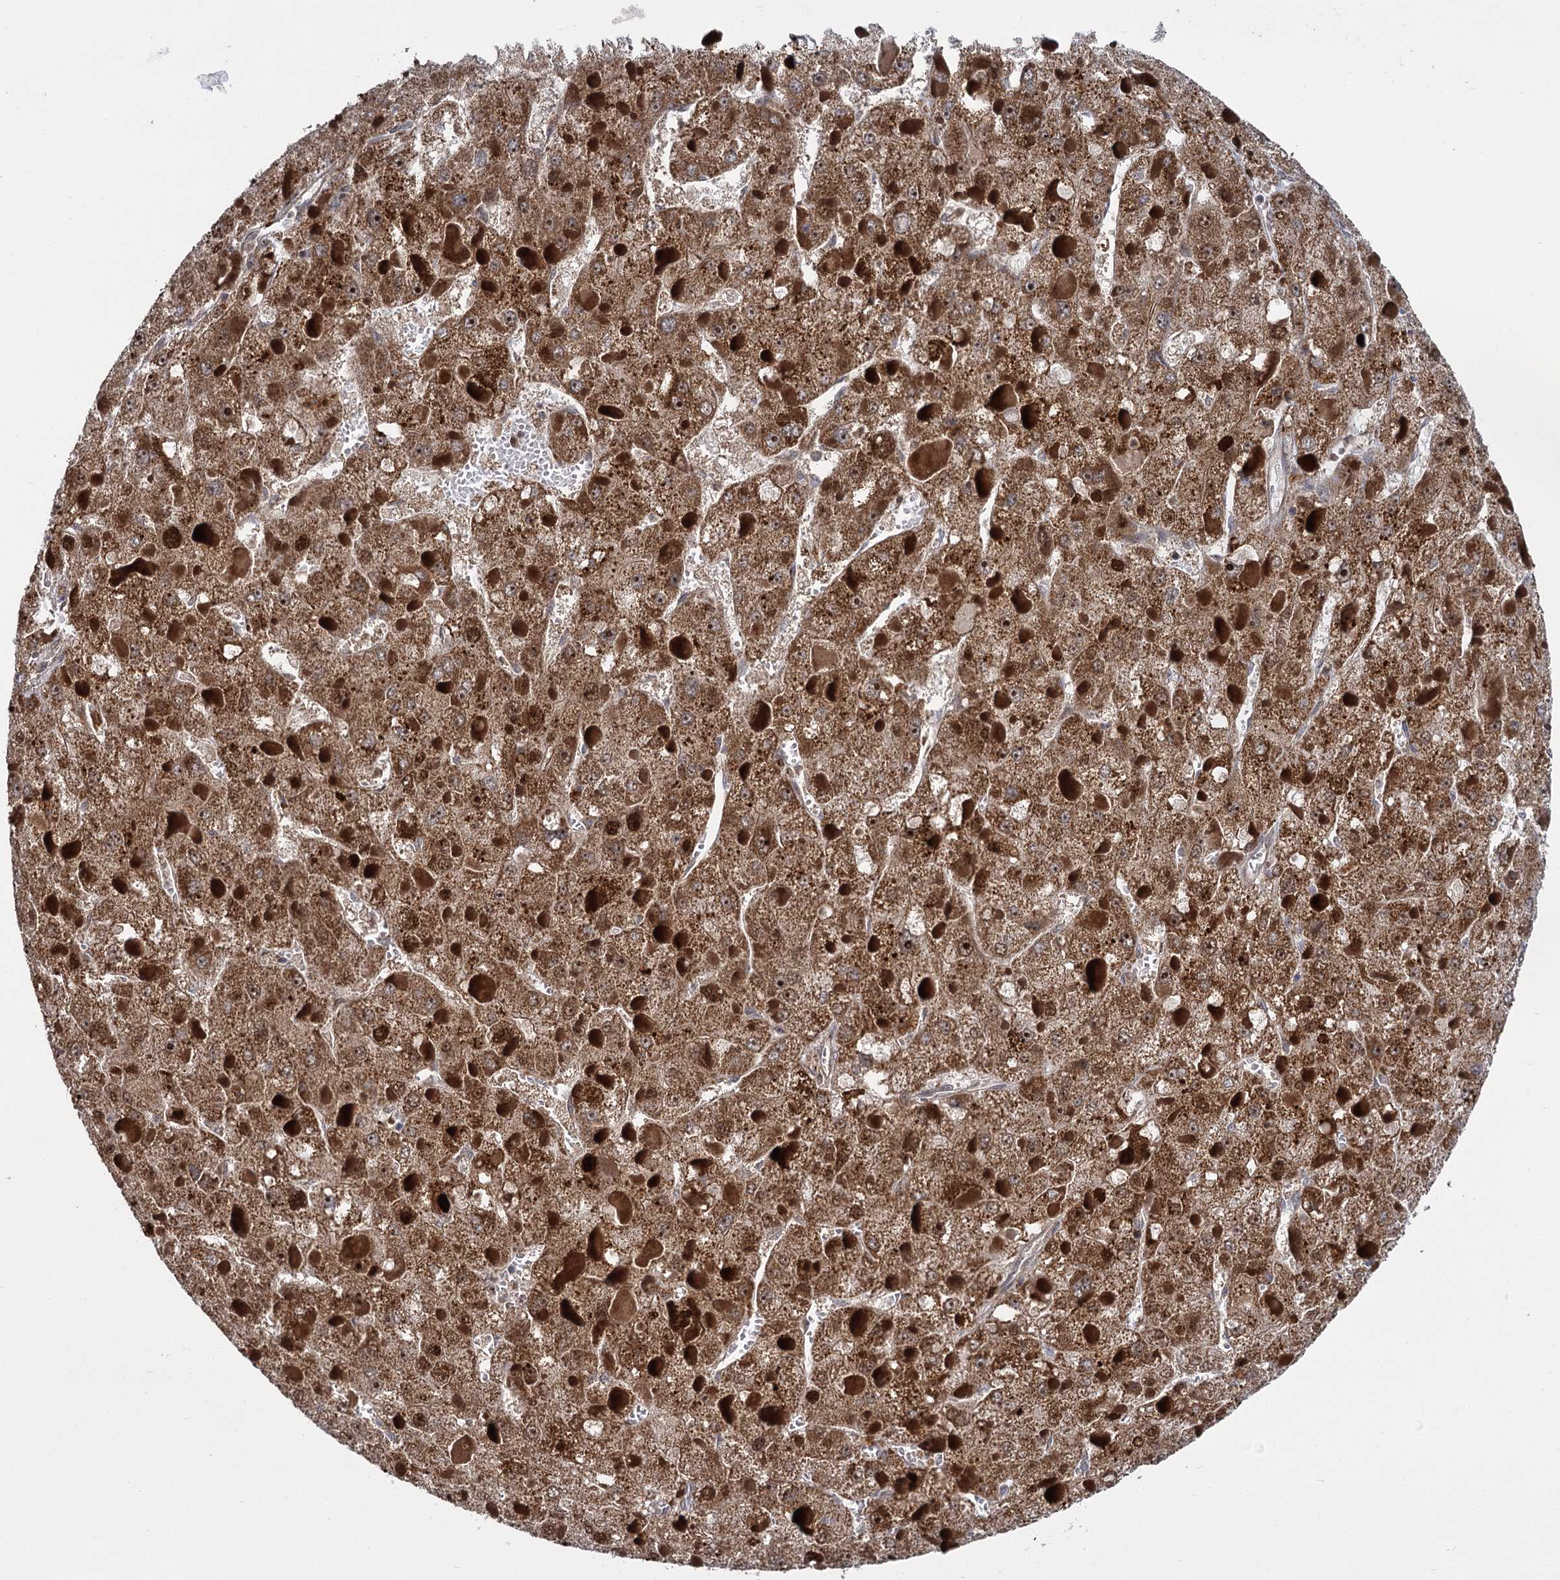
{"staining": {"intensity": "moderate", "quantity": ">75%", "location": "cytoplasmic/membranous,nuclear"}, "tissue": "liver cancer", "cell_type": "Tumor cells", "image_type": "cancer", "snomed": [{"axis": "morphology", "description": "Carcinoma, Hepatocellular, NOS"}, {"axis": "topography", "description": "Liver"}], "caption": "An immunohistochemistry histopathology image of neoplastic tissue is shown. Protein staining in brown highlights moderate cytoplasmic/membranous and nuclear positivity in liver cancer within tumor cells.", "gene": "GAL3ST4", "patient": {"sex": "female", "age": 73}}